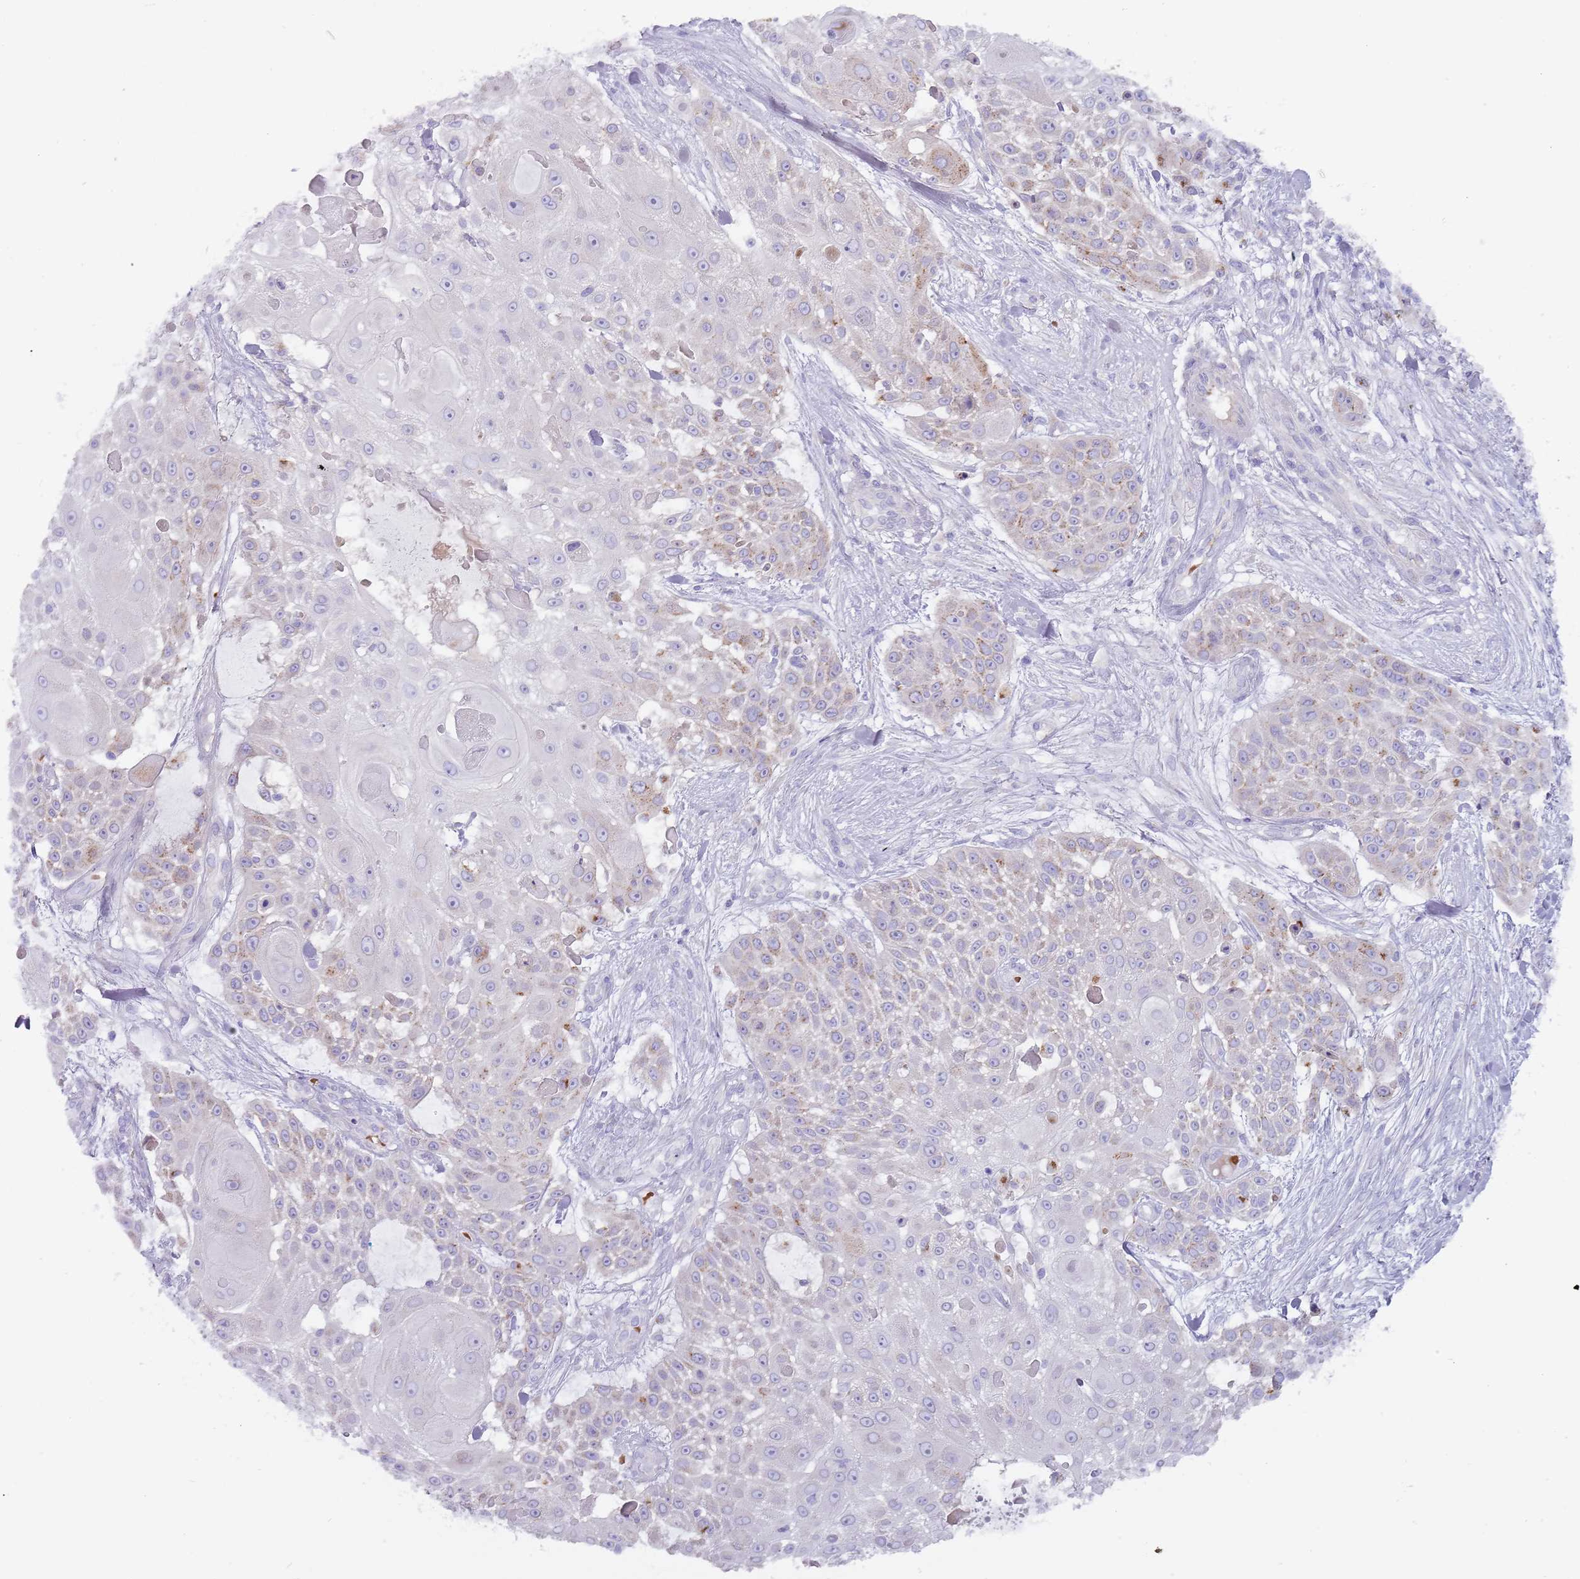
{"staining": {"intensity": "weak", "quantity": "<25%", "location": "cytoplasmic/membranous"}, "tissue": "skin cancer", "cell_type": "Tumor cells", "image_type": "cancer", "snomed": [{"axis": "morphology", "description": "Squamous cell carcinoma, NOS"}, {"axis": "topography", "description": "Skin"}], "caption": "Skin cancer (squamous cell carcinoma) was stained to show a protein in brown. There is no significant positivity in tumor cells. Brightfield microscopy of immunohistochemistry (IHC) stained with DAB (3,3'-diaminobenzidine) (brown) and hematoxylin (blue), captured at high magnification.", "gene": "TMEM251", "patient": {"sex": "female", "age": 86}}